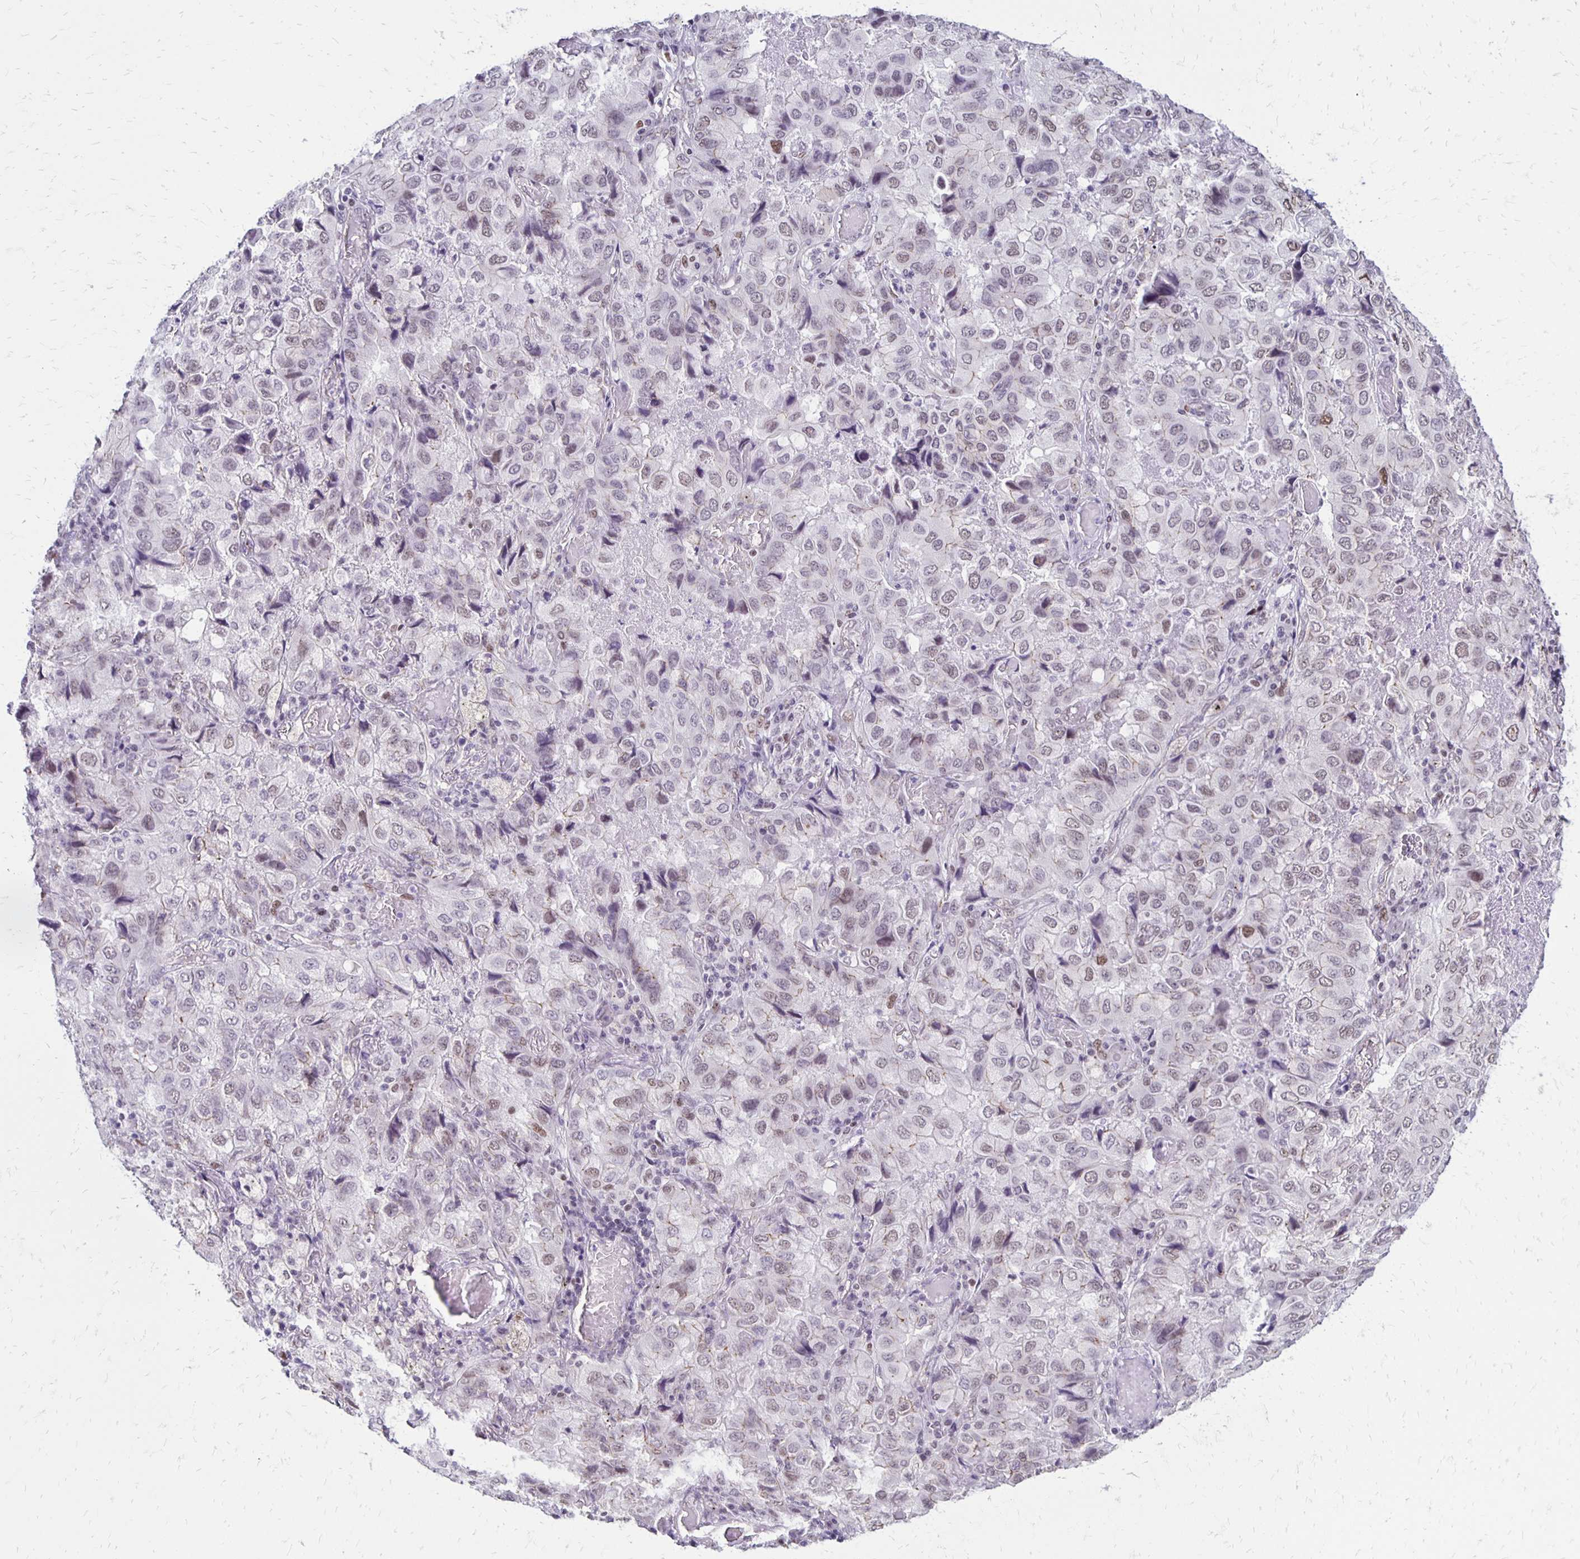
{"staining": {"intensity": "weak", "quantity": "25%-75%", "location": "nuclear"}, "tissue": "lung cancer", "cell_type": "Tumor cells", "image_type": "cancer", "snomed": [{"axis": "morphology", "description": "Aneuploidy"}, {"axis": "morphology", "description": "Adenocarcinoma, NOS"}, {"axis": "morphology", "description": "Adenocarcinoma, metastatic, NOS"}, {"axis": "topography", "description": "Lymph node"}, {"axis": "topography", "description": "Lung"}], "caption": "There is low levels of weak nuclear positivity in tumor cells of lung metastatic adenocarcinoma, as demonstrated by immunohistochemical staining (brown color).", "gene": "DDB2", "patient": {"sex": "female", "age": 48}}